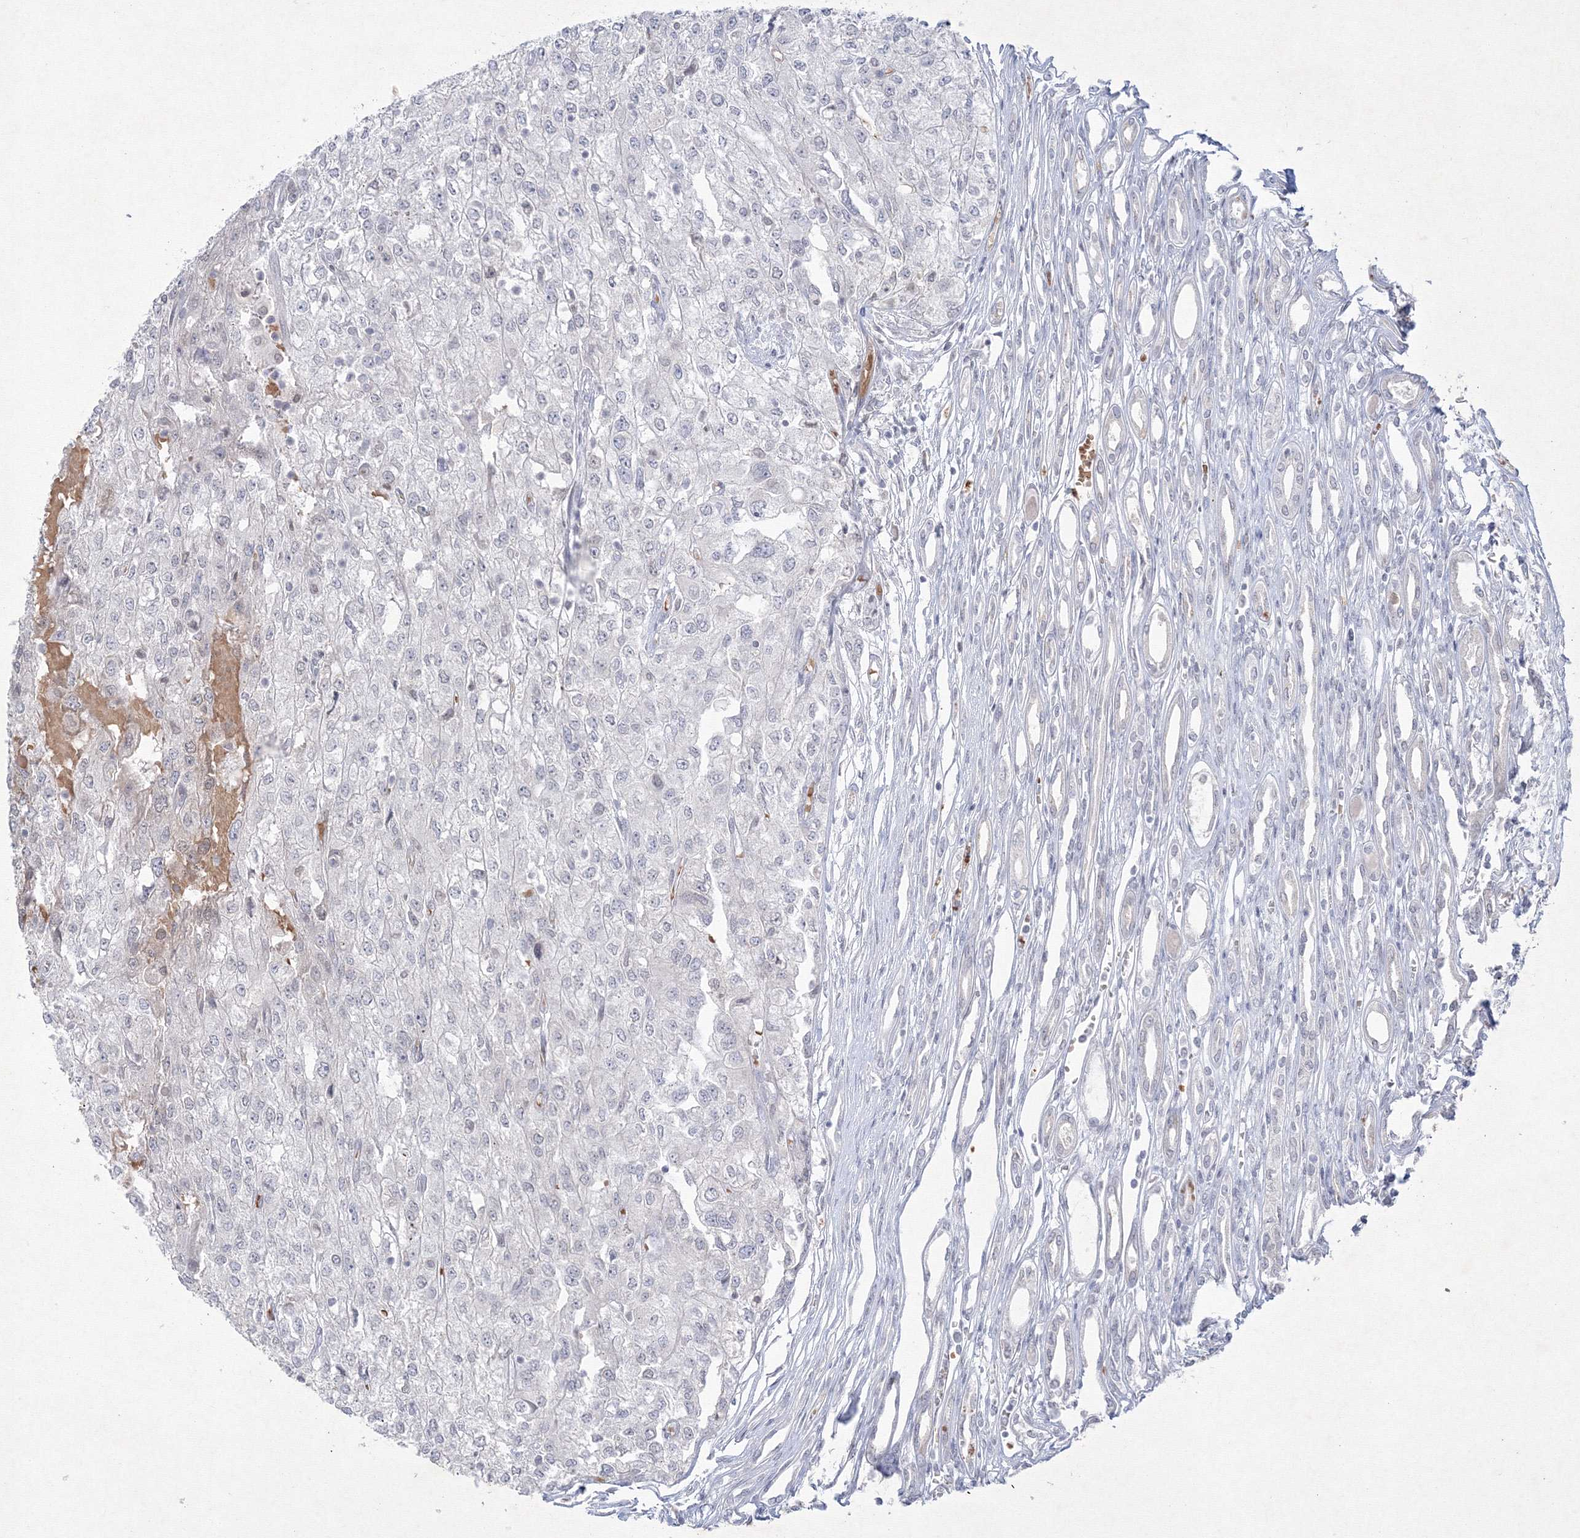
{"staining": {"intensity": "negative", "quantity": "none", "location": "none"}, "tissue": "renal cancer", "cell_type": "Tumor cells", "image_type": "cancer", "snomed": [{"axis": "morphology", "description": "Adenocarcinoma, NOS"}, {"axis": "topography", "description": "Kidney"}], "caption": "Tumor cells are negative for protein expression in human adenocarcinoma (renal).", "gene": "NXPE3", "patient": {"sex": "female", "age": 54}}